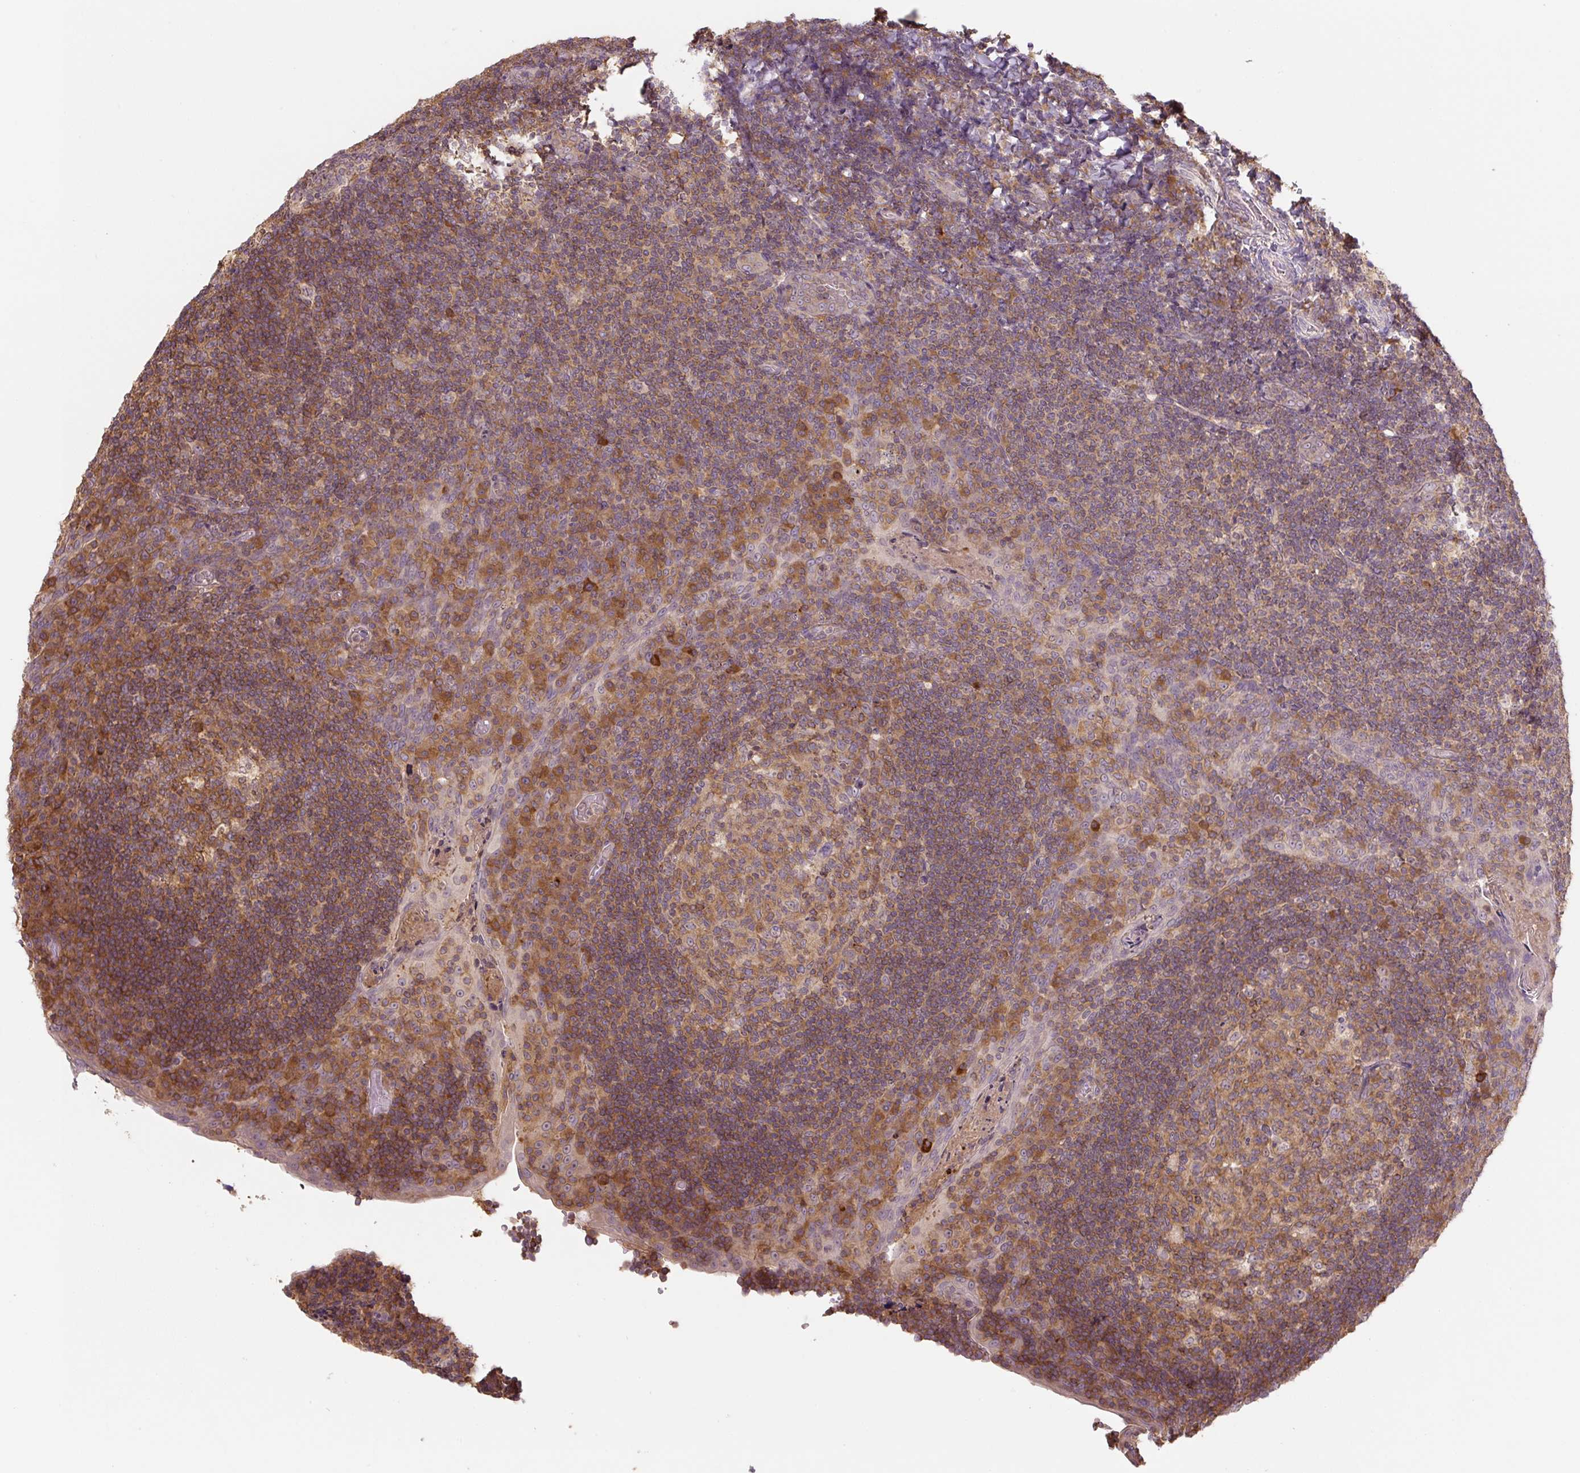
{"staining": {"intensity": "weak", "quantity": "25%-75%", "location": "cytoplasmic/membranous"}, "tissue": "tonsil", "cell_type": "Germinal center cells", "image_type": "normal", "snomed": [{"axis": "morphology", "description": "Normal tissue, NOS"}, {"axis": "topography", "description": "Tonsil"}], "caption": "Immunohistochemical staining of normal human tonsil reveals low levels of weak cytoplasmic/membranous positivity in approximately 25%-75% of germinal center cells. The staining was performed using DAB, with brown indicating positive protein expression. Nuclei are stained blue with hematoxylin.", "gene": "C2orf73", "patient": {"sex": "male", "age": 17}}